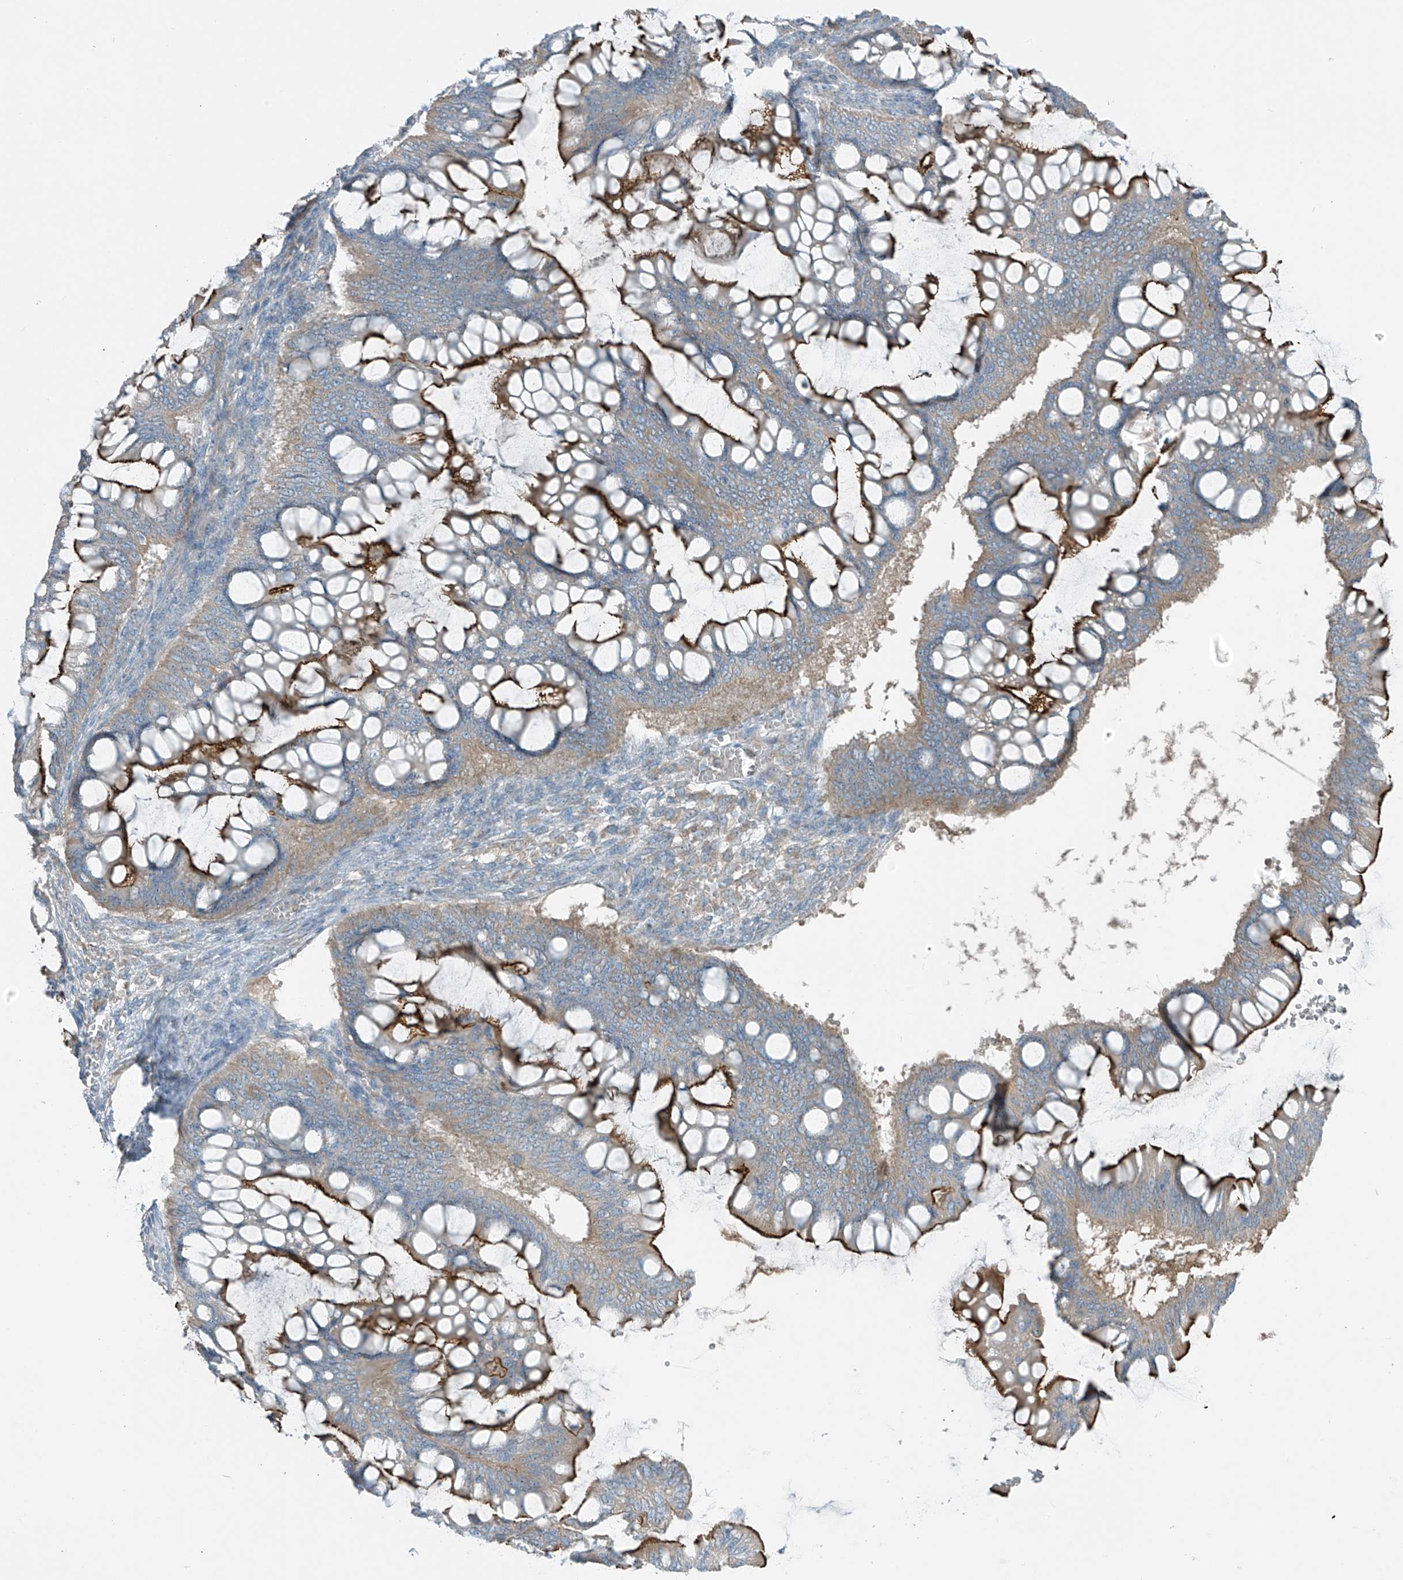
{"staining": {"intensity": "strong", "quantity": ">75%", "location": "cytoplasmic/membranous"}, "tissue": "ovarian cancer", "cell_type": "Tumor cells", "image_type": "cancer", "snomed": [{"axis": "morphology", "description": "Cystadenocarcinoma, mucinous, NOS"}, {"axis": "topography", "description": "Ovary"}], "caption": "High-power microscopy captured an IHC photomicrograph of mucinous cystadenocarcinoma (ovarian), revealing strong cytoplasmic/membranous positivity in about >75% of tumor cells.", "gene": "FAM131C", "patient": {"sex": "female", "age": 73}}